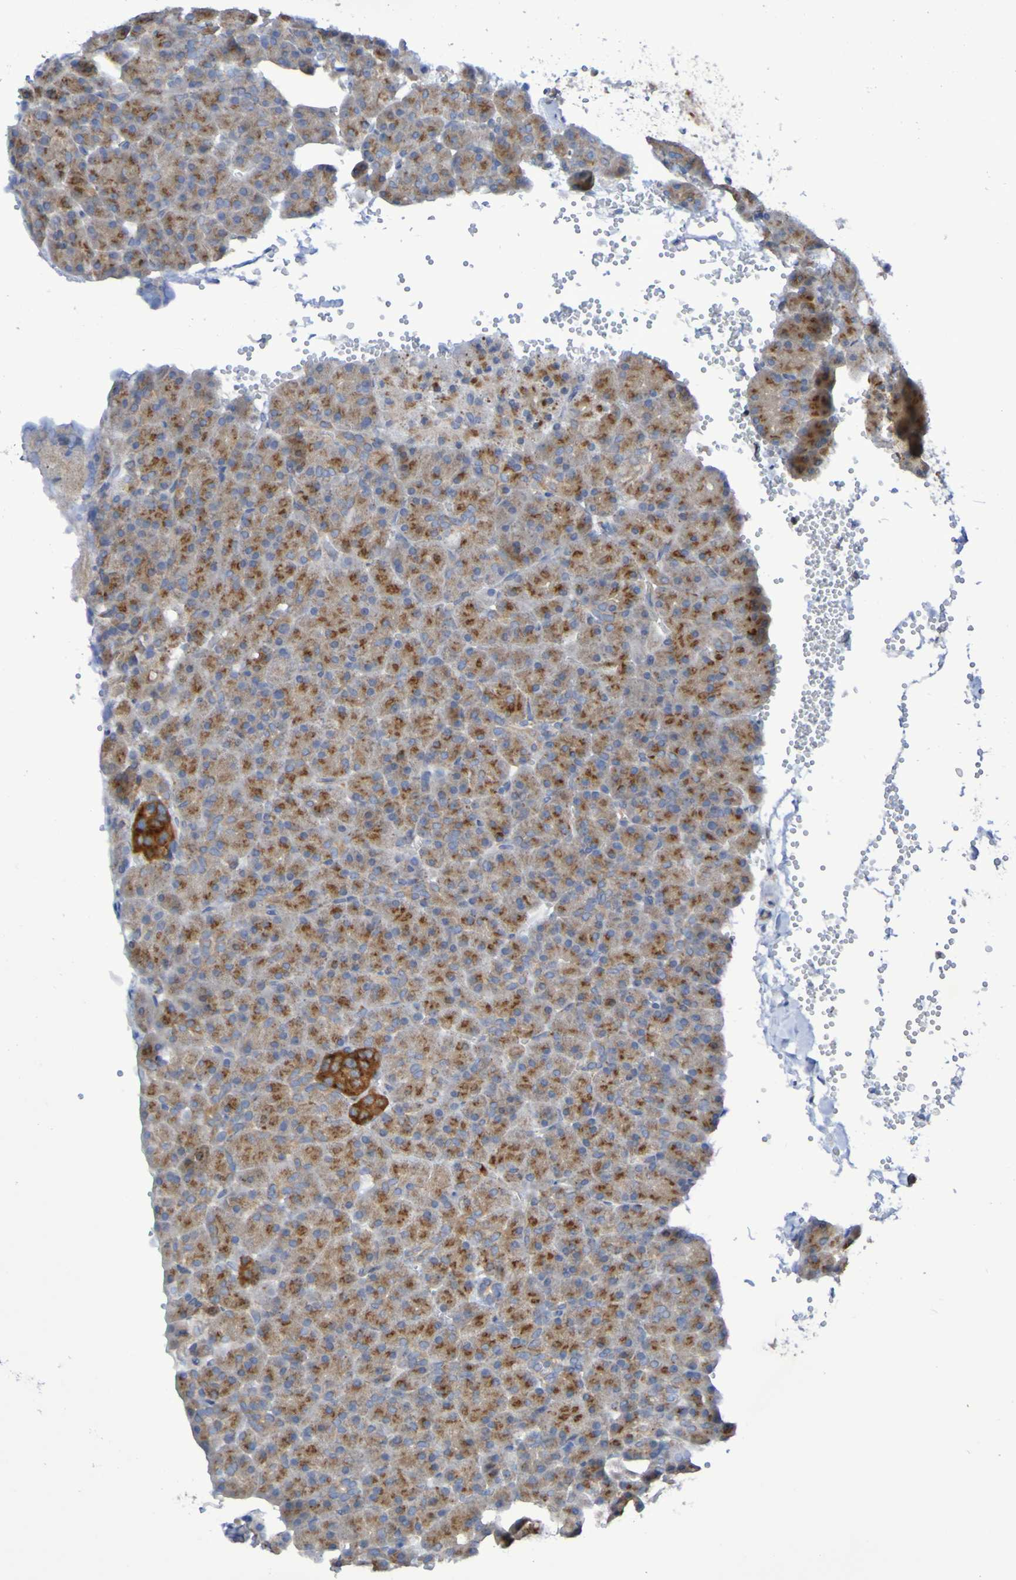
{"staining": {"intensity": "strong", "quantity": ">75%", "location": "cytoplasmic/membranous"}, "tissue": "pancreas", "cell_type": "Exocrine glandular cells", "image_type": "normal", "snomed": [{"axis": "morphology", "description": "Normal tissue, NOS"}, {"axis": "topography", "description": "Pancreas"}], "caption": "Protein analysis of benign pancreas shows strong cytoplasmic/membranous positivity in about >75% of exocrine glandular cells.", "gene": "LMBRD2", "patient": {"sex": "female", "age": 35}}